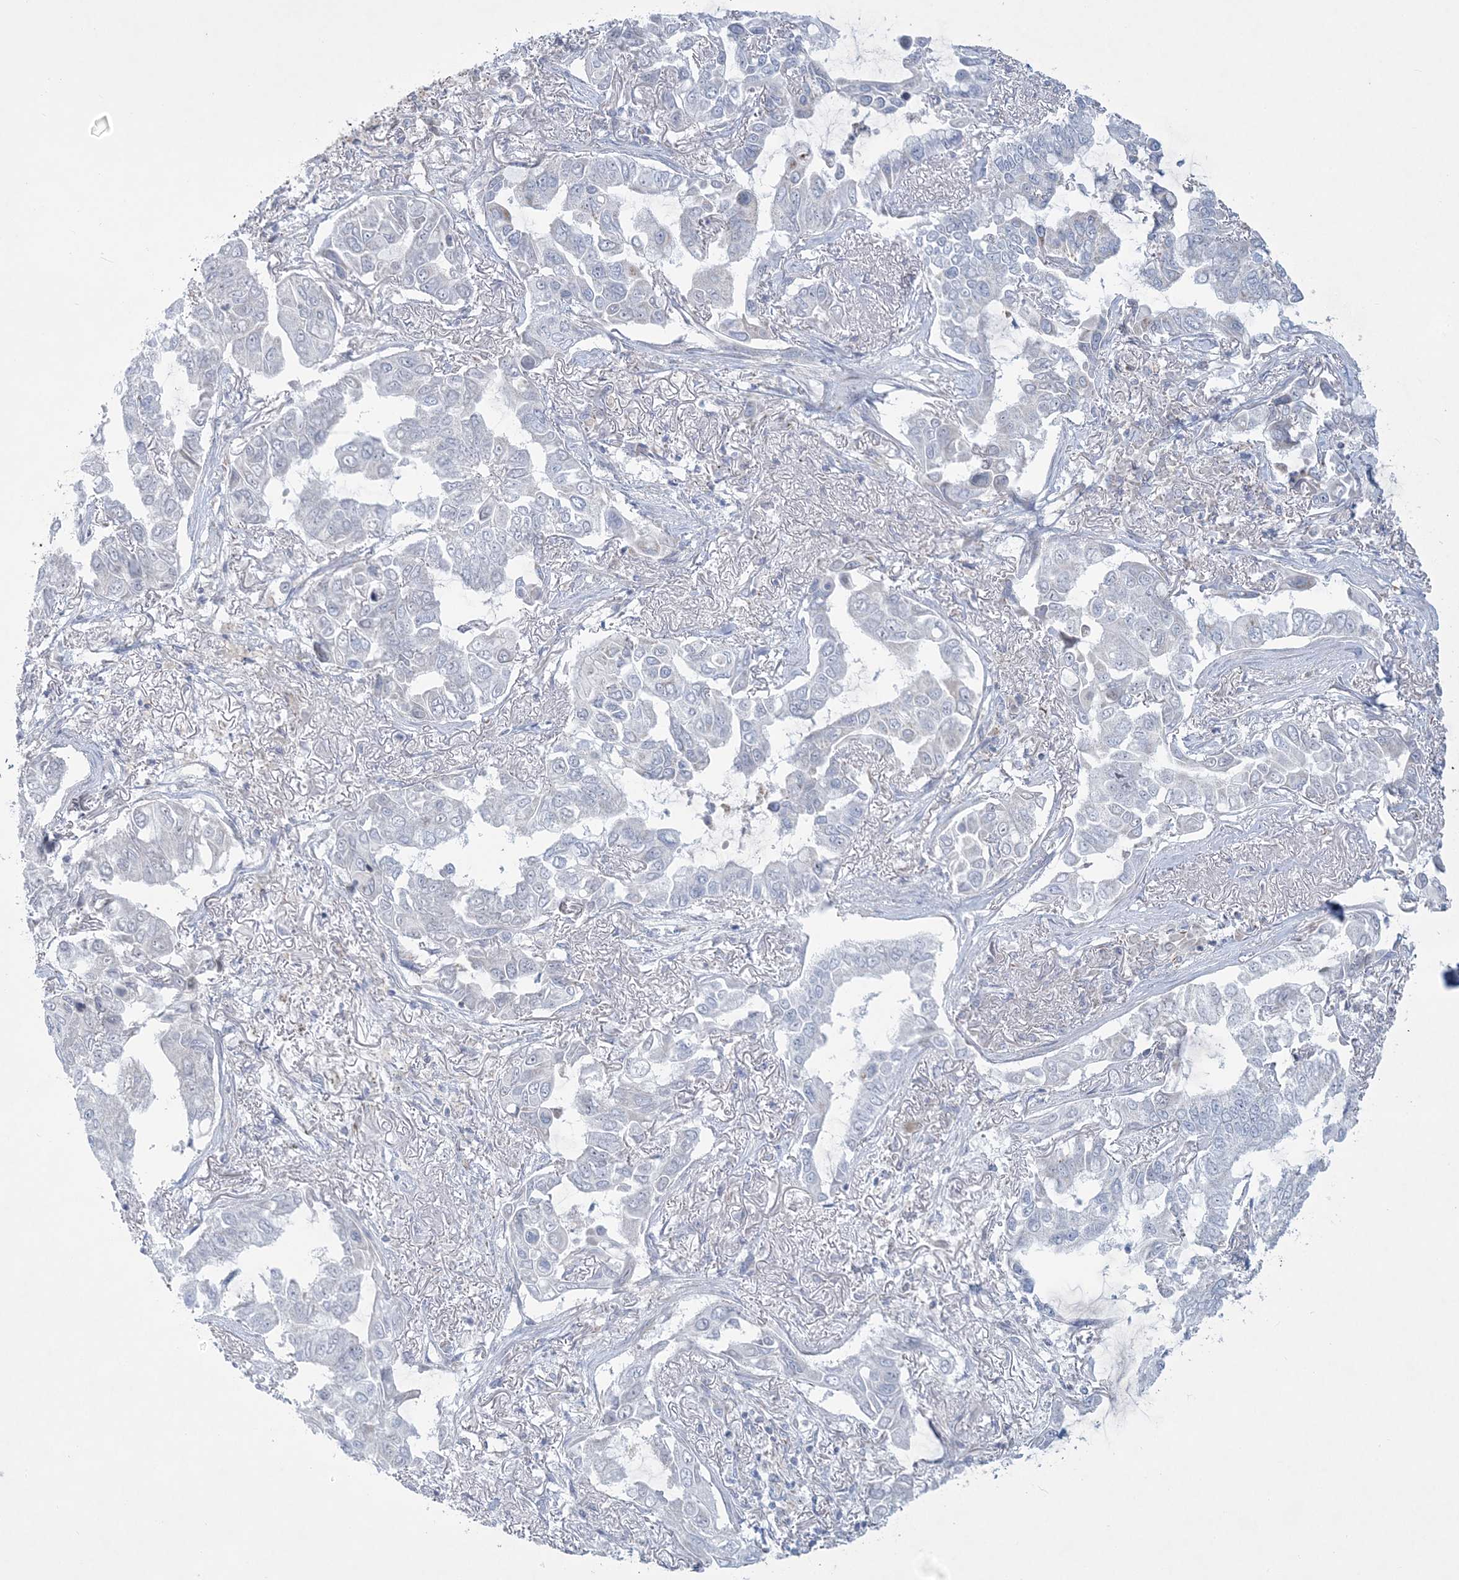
{"staining": {"intensity": "negative", "quantity": "none", "location": "none"}, "tissue": "lung cancer", "cell_type": "Tumor cells", "image_type": "cancer", "snomed": [{"axis": "morphology", "description": "Adenocarcinoma, NOS"}, {"axis": "topography", "description": "Lung"}], "caption": "Immunohistochemical staining of human lung cancer demonstrates no significant staining in tumor cells. (Immunohistochemistry, brightfield microscopy, high magnification).", "gene": "TBC1D7", "patient": {"sex": "male", "age": 64}}